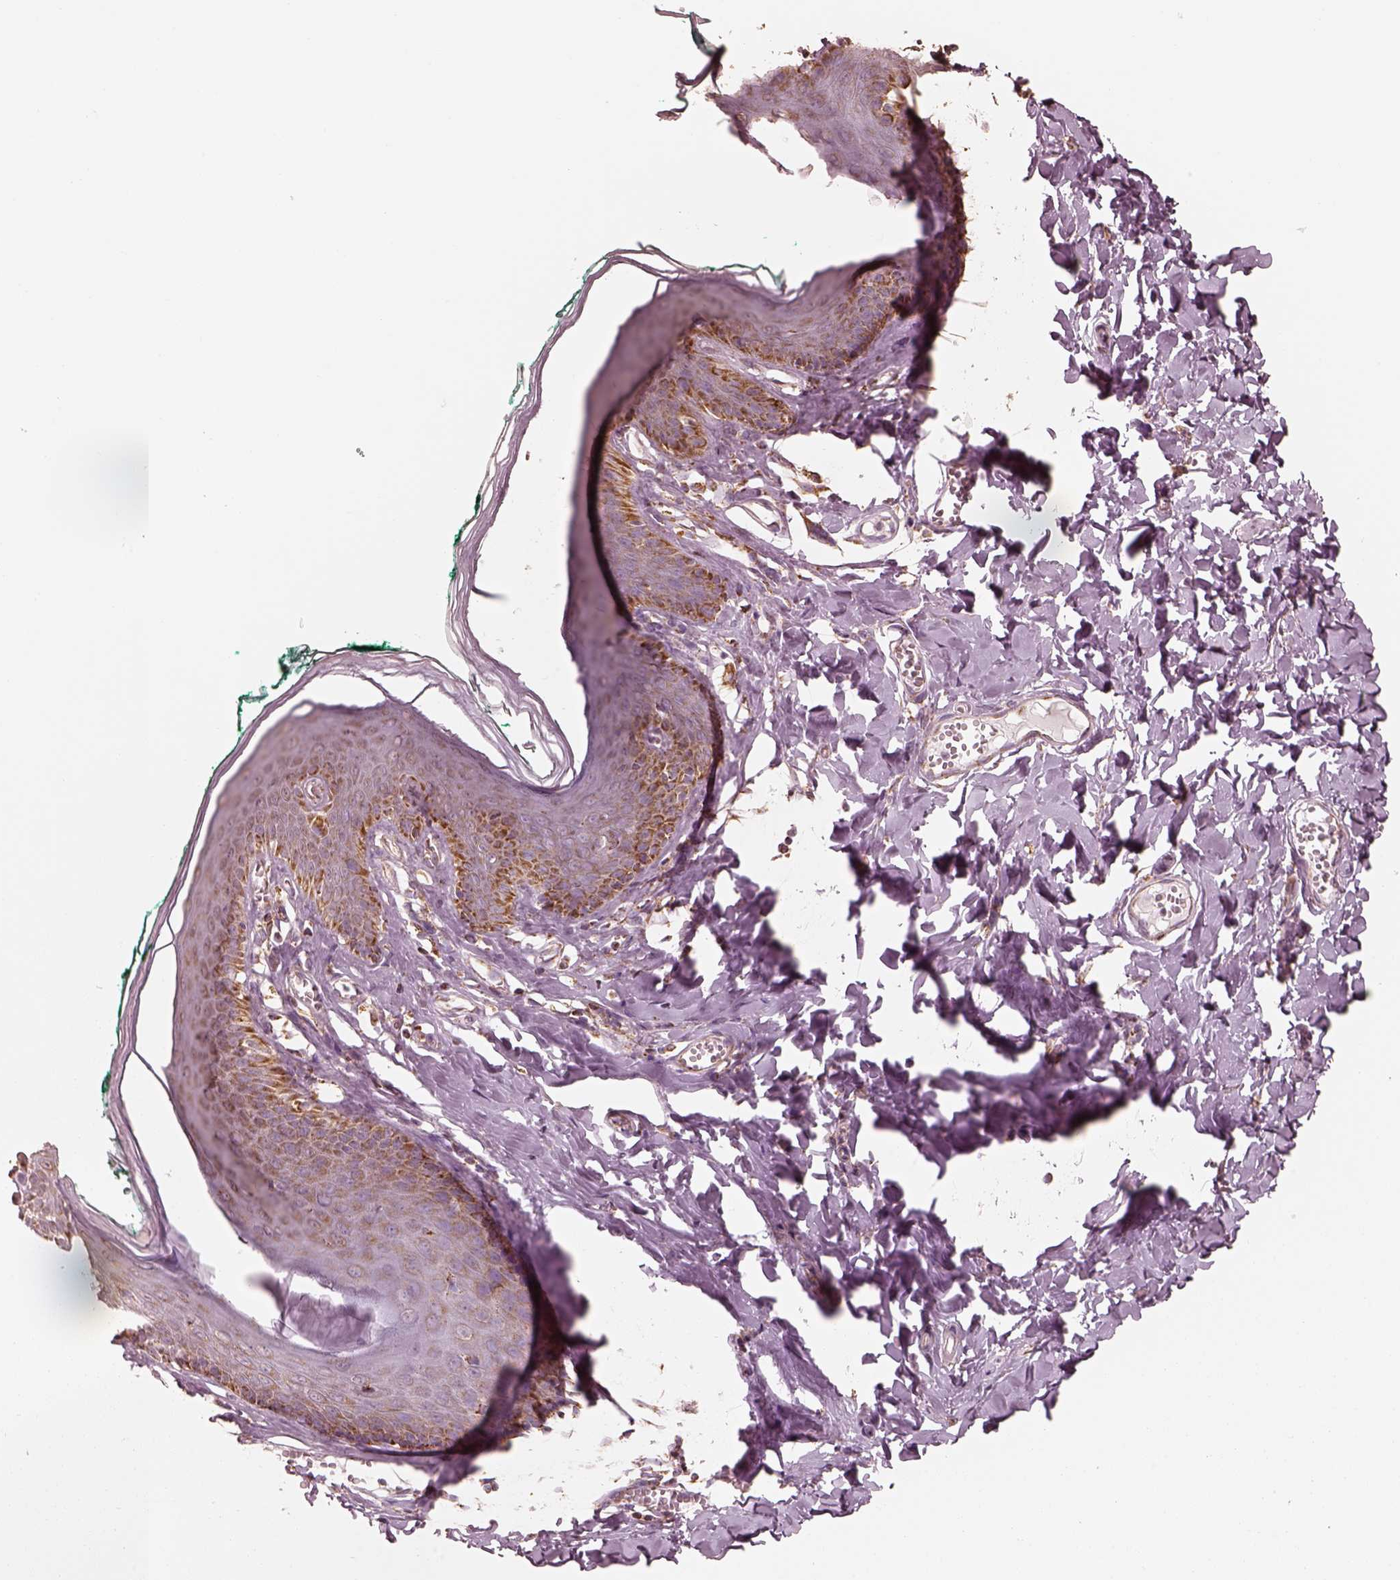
{"staining": {"intensity": "strong", "quantity": "25%-75%", "location": "cytoplasmic/membranous"}, "tissue": "skin", "cell_type": "Epidermal cells", "image_type": "normal", "snomed": [{"axis": "morphology", "description": "Normal tissue, NOS"}, {"axis": "topography", "description": "Vulva"}, {"axis": "topography", "description": "Peripheral nerve tissue"}], "caption": "An image of human skin stained for a protein shows strong cytoplasmic/membranous brown staining in epidermal cells.", "gene": "ENTPD6", "patient": {"sex": "female", "age": 66}}